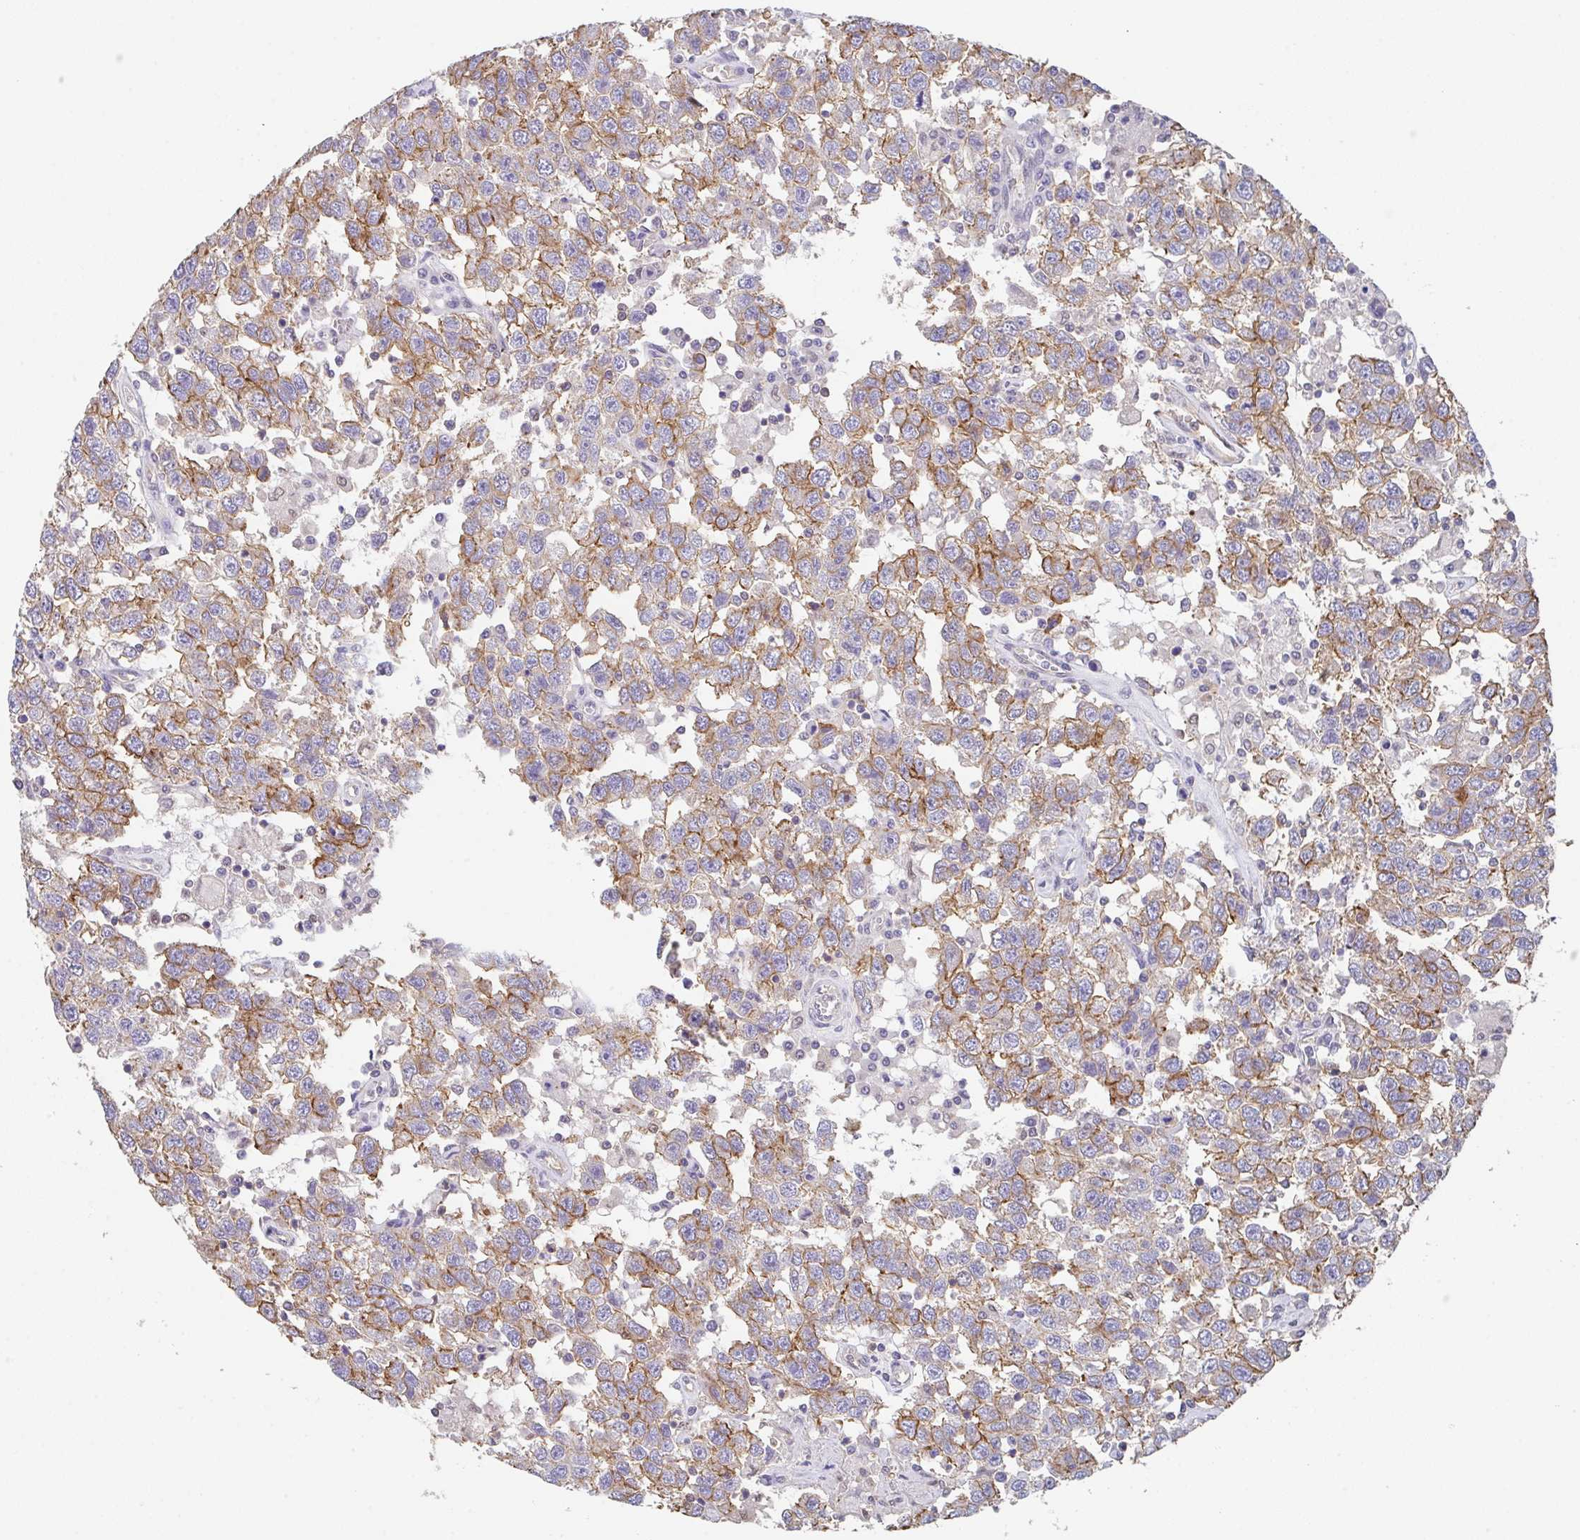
{"staining": {"intensity": "strong", "quantity": "25%-75%", "location": "cytoplasmic/membranous"}, "tissue": "testis cancer", "cell_type": "Tumor cells", "image_type": "cancer", "snomed": [{"axis": "morphology", "description": "Seminoma, NOS"}, {"axis": "topography", "description": "Testis"}], "caption": "Immunohistochemistry of human testis seminoma reveals high levels of strong cytoplasmic/membranous staining in approximately 25%-75% of tumor cells.", "gene": "DBN1", "patient": {"sex": "male", "age": 41}}